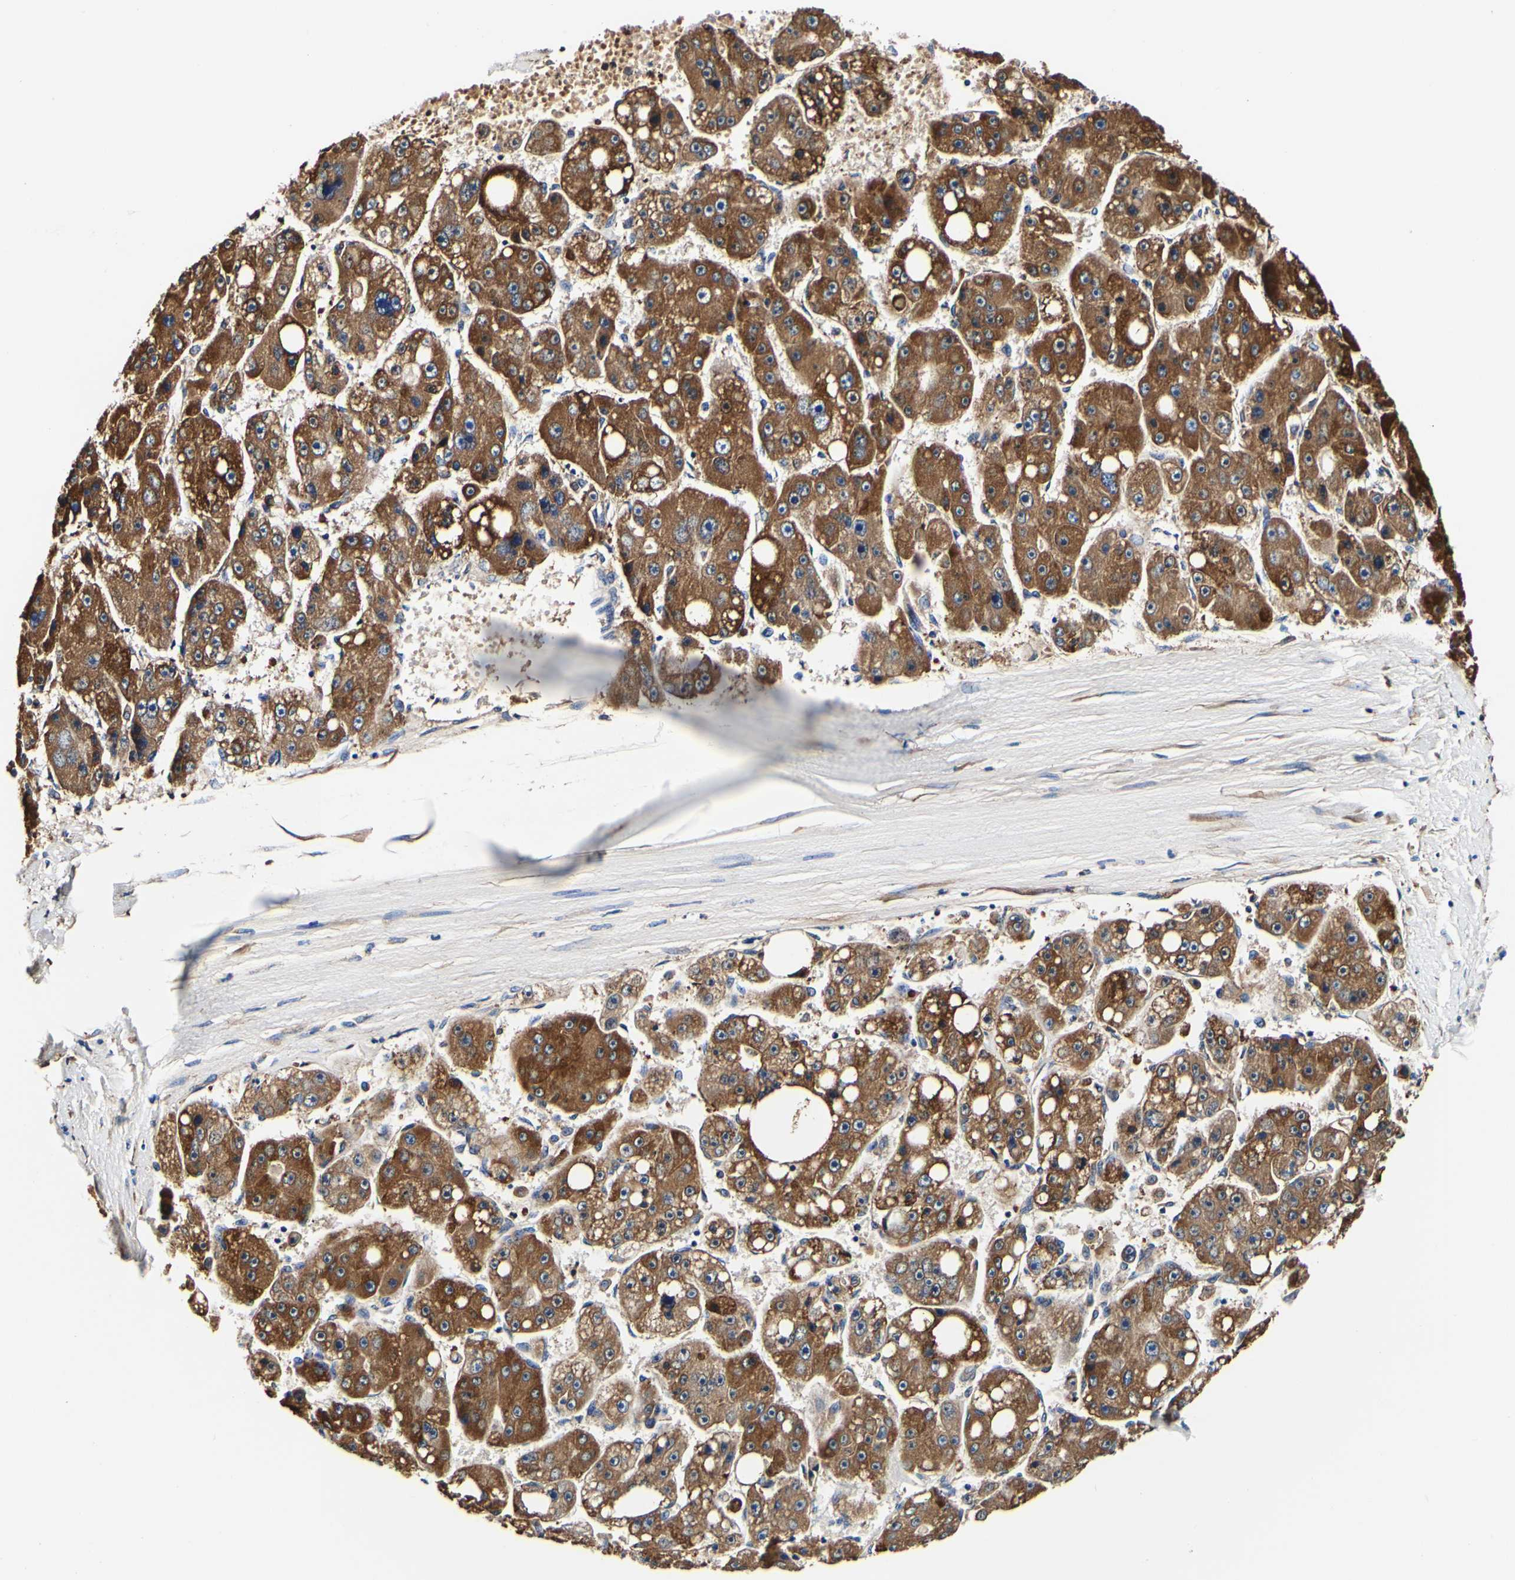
{"staining": {"intensity": "strong", "quantity": ">75%", "location": "cytoplasmic/membranous"}, "tissue": "liver cancer", "cell_type": "Tumor cells", "image_type": "cancer", "snomed": [{"axis": "morphology", "description": "Carcinoma, Hepatocellular, NOS"}, {"axis": "topography", "description": "Liver"}], "caption": "A photomicrograph of liver hepatocellular carcinoma stained for a protein reveals strong cytoplasmic/membranous brown staining in tumor cells. The staining is performed using DAB brown chromogen to label protein expression. The nuclei are counter-stained blue using hematoxylin.", "gene": "P4HB", "patient": {"sex": "female", "age": 61}}